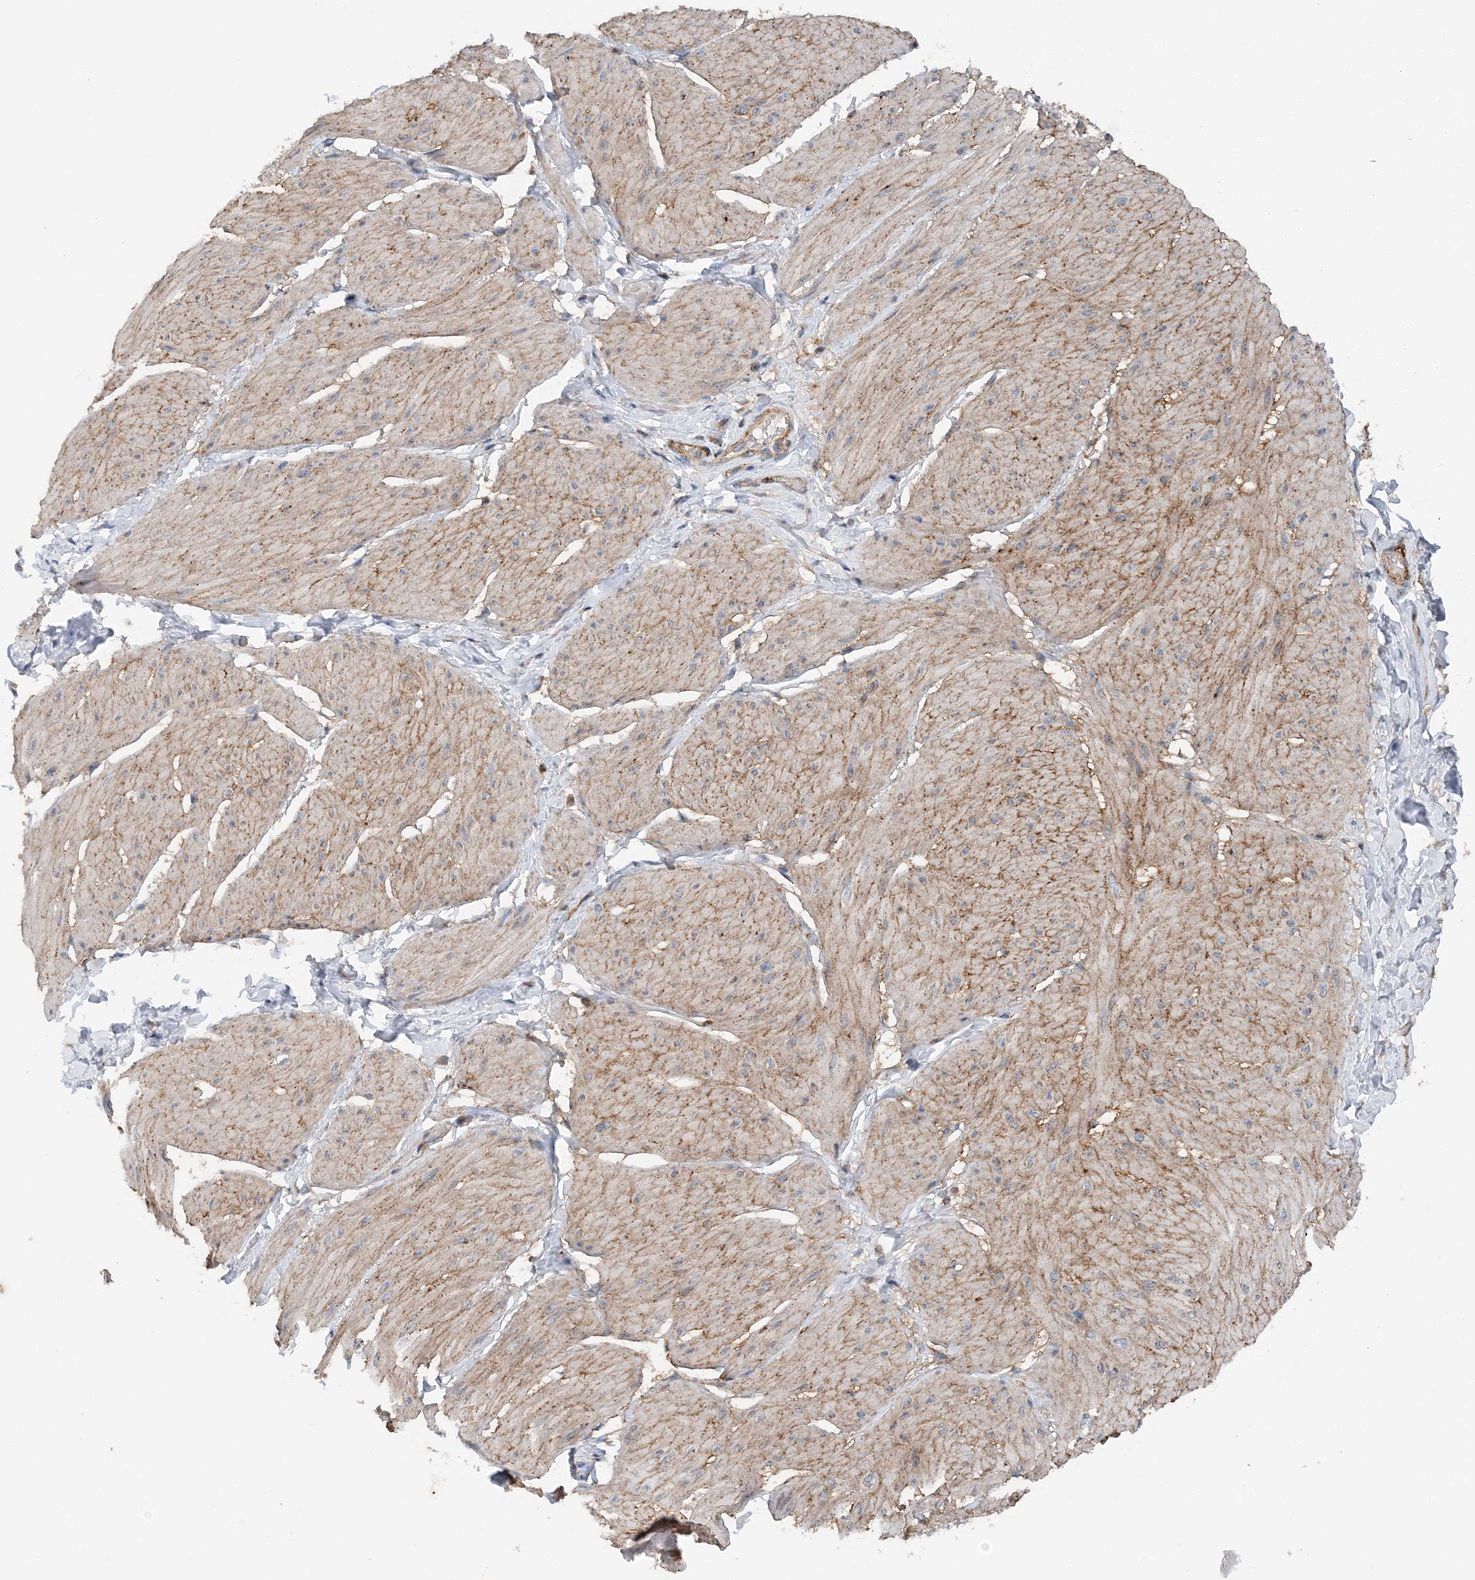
{"staining": {"intensity": "moderate", "quantity": "25%-75%", "location": "cytoplasmic/membranous"}, "tissue": "smooth muscle", "cell_type": "Smooth muscle cells", "image_type": "normal", "snomed": [{"axis": "morphology", "description": "Urothelial carcinoma, High grade"}, {"axis": "topography", "description": "Urinary bladder"}], "caption": "Immunohistochemistry (IHC) image of unremarkable smooth muscle: human smooth muscle stained using IHC exhibits medium levels of moderate protein expression localized specifically in the cytoplasmic/membranous of smooth muscle cells, appearing as a cytoplasmic/membranous brown color.", "gene": "SPRY2", "patient": {"sex": "male", "age": 46}}